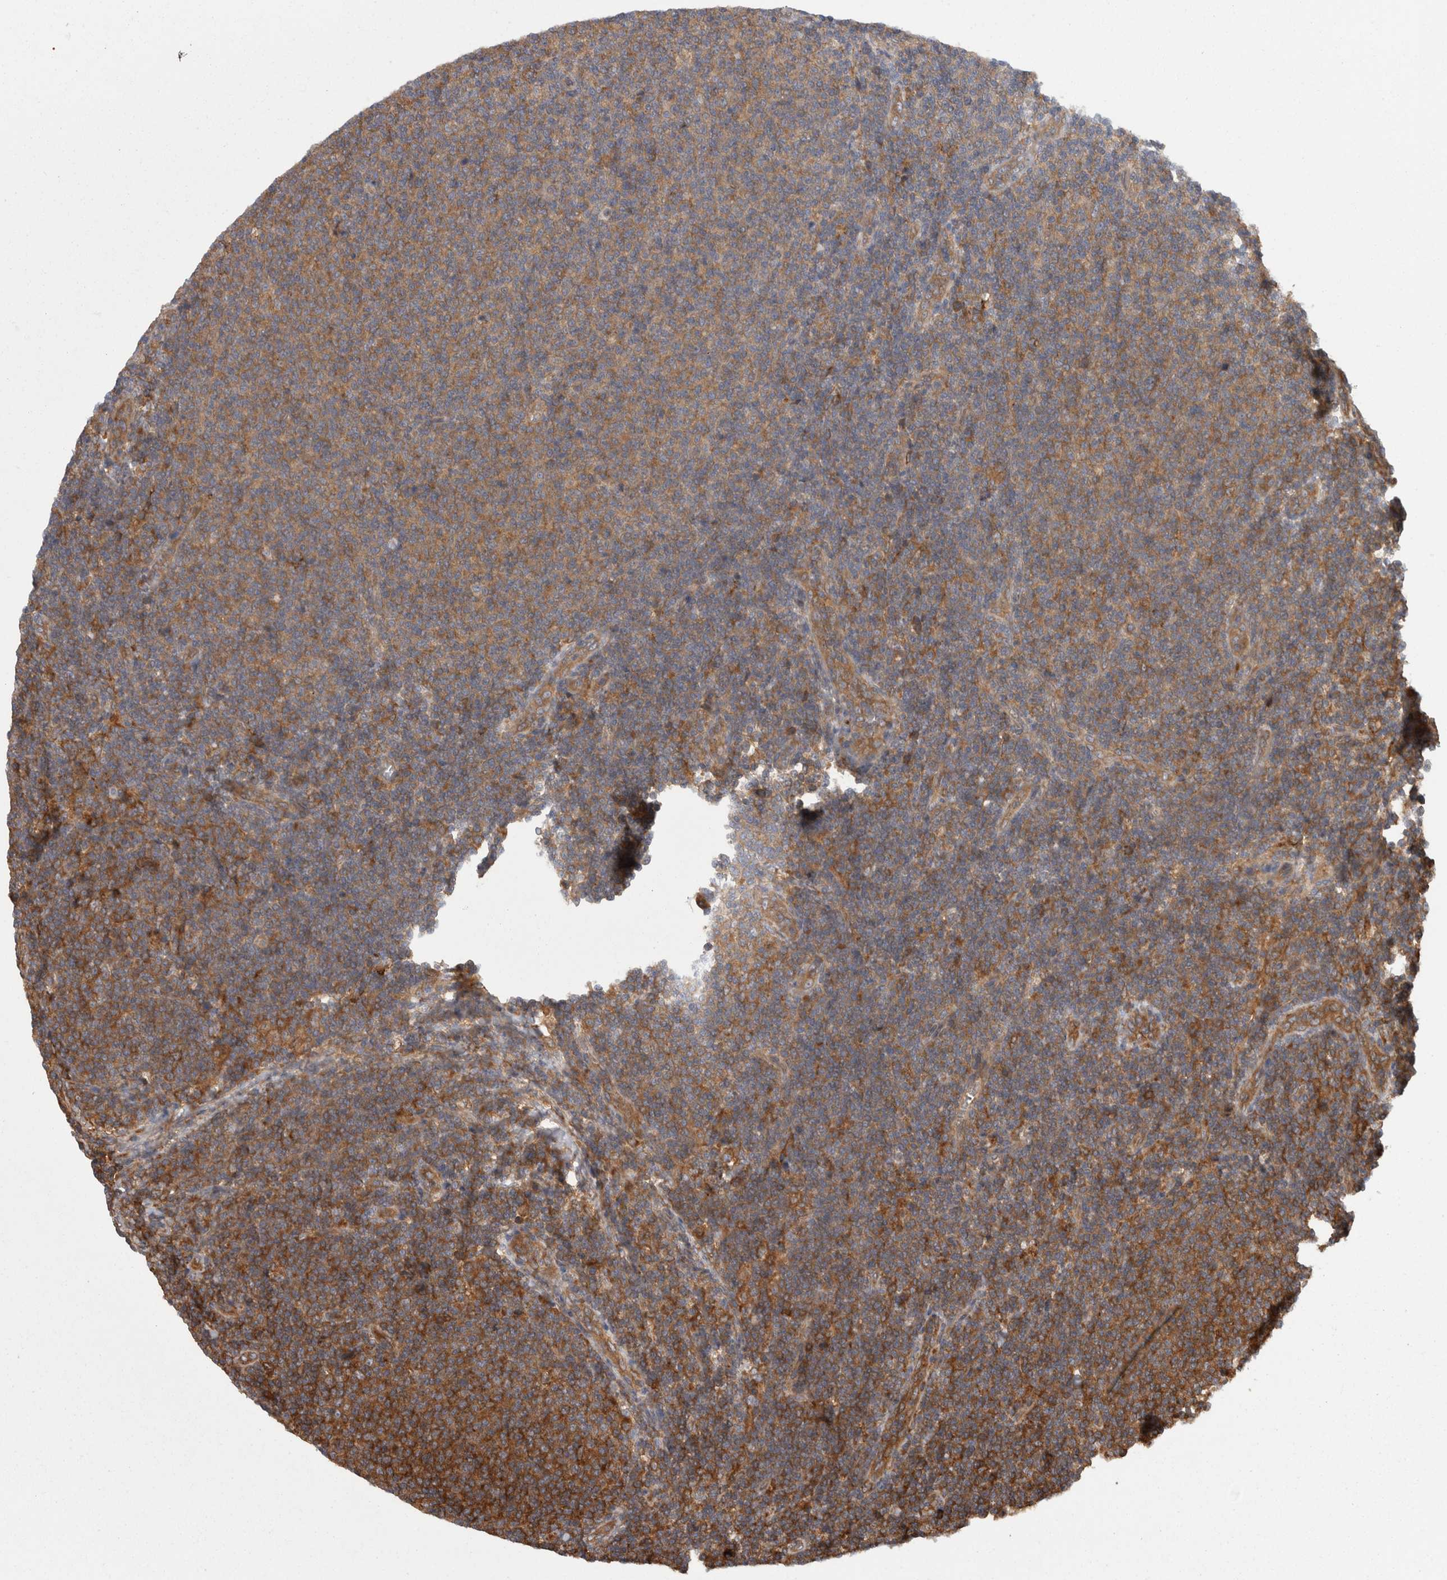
{"staining": {"intensity": "strong", "quantity": ">75%", "location": "cytoplasmic/membranous"}, "tissue": "lymphoma", "cell_type": "Tumor cells", "image_type": "cancer", "snomed": [{"axis": "morphology", "description": "Malignant lymphoma, non-Hodgkin's type, Low grade"}, {"axis": "topography", "description": "Lymph node"}], "caption": "Malignant lymphoma, non-Hodgkin's type (low-grade) stained with a brown dye reveals strong cytoplasmic/membranous positive staining in about >75% of tumor cells.", "gene": "SMCR8", "patient": {"sex": "male", "age": 66}}